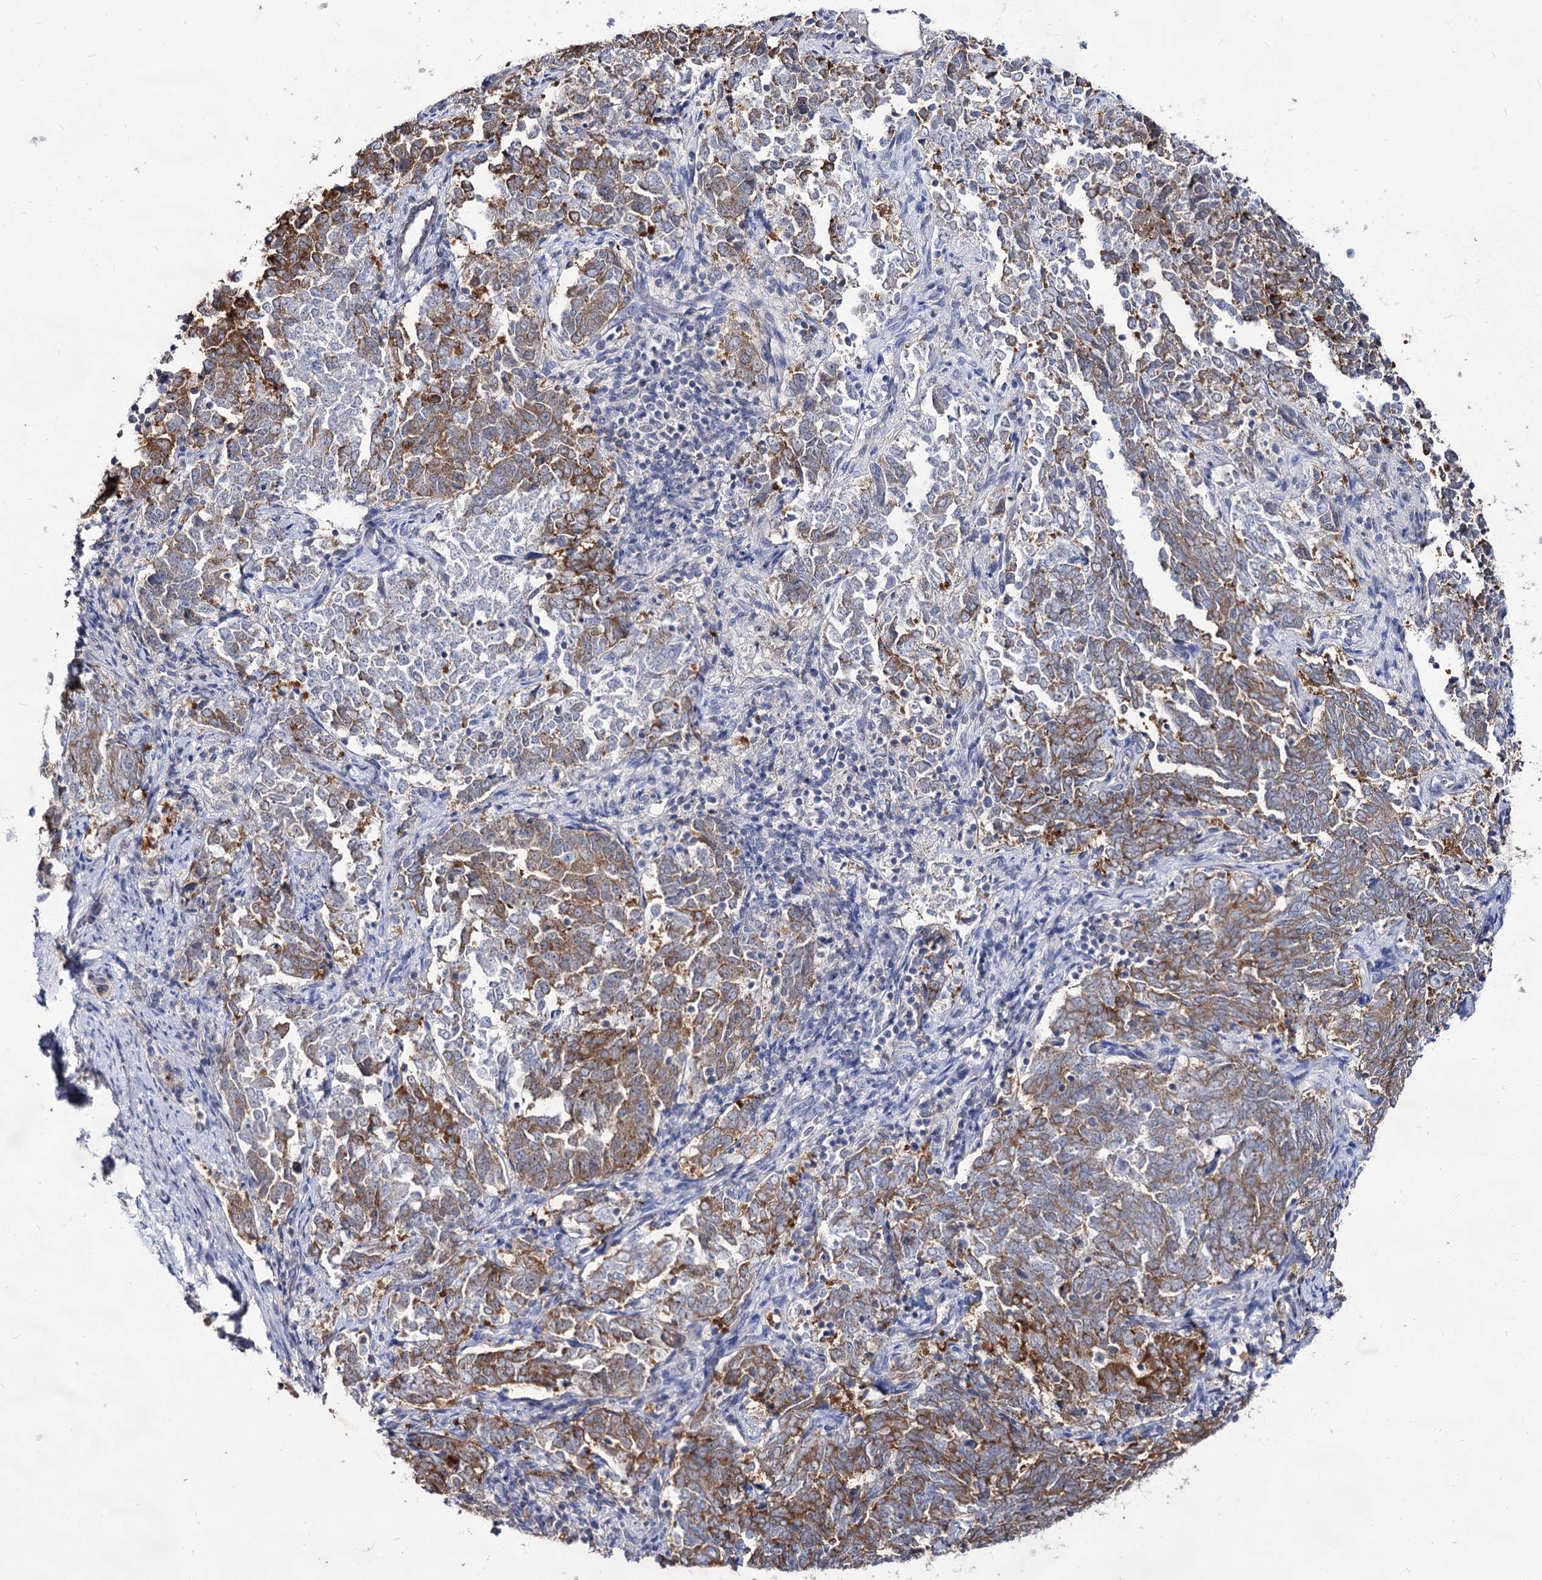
{"staining": {"intensity": "moderate", "quantity": ">75%", "location": "cytoplasmic/membranous"}, "tissue": "endometrial cancer", "cell_type": "Tumor cells", "image_type": "cancer", "snomed": [{"axis": "morphology", "description": "Adenocarcinoma, NOS"}, {"axis": "topography", "description": "Endometrium"}], "caption": "Immunohistochemistry (IHC) micrograph of neoplastic tissue: human adenocarcinoma (endometrial) stained using immunohistochemistry reveals medium levels of moderate protein expression localized specifically in the cytoplasmic/membranous of tumor cells, appearing as a cytoplasmic/membranous brown color.", "gene": "ARFIP2", "patient": {"sex": "female", "age": 80}}